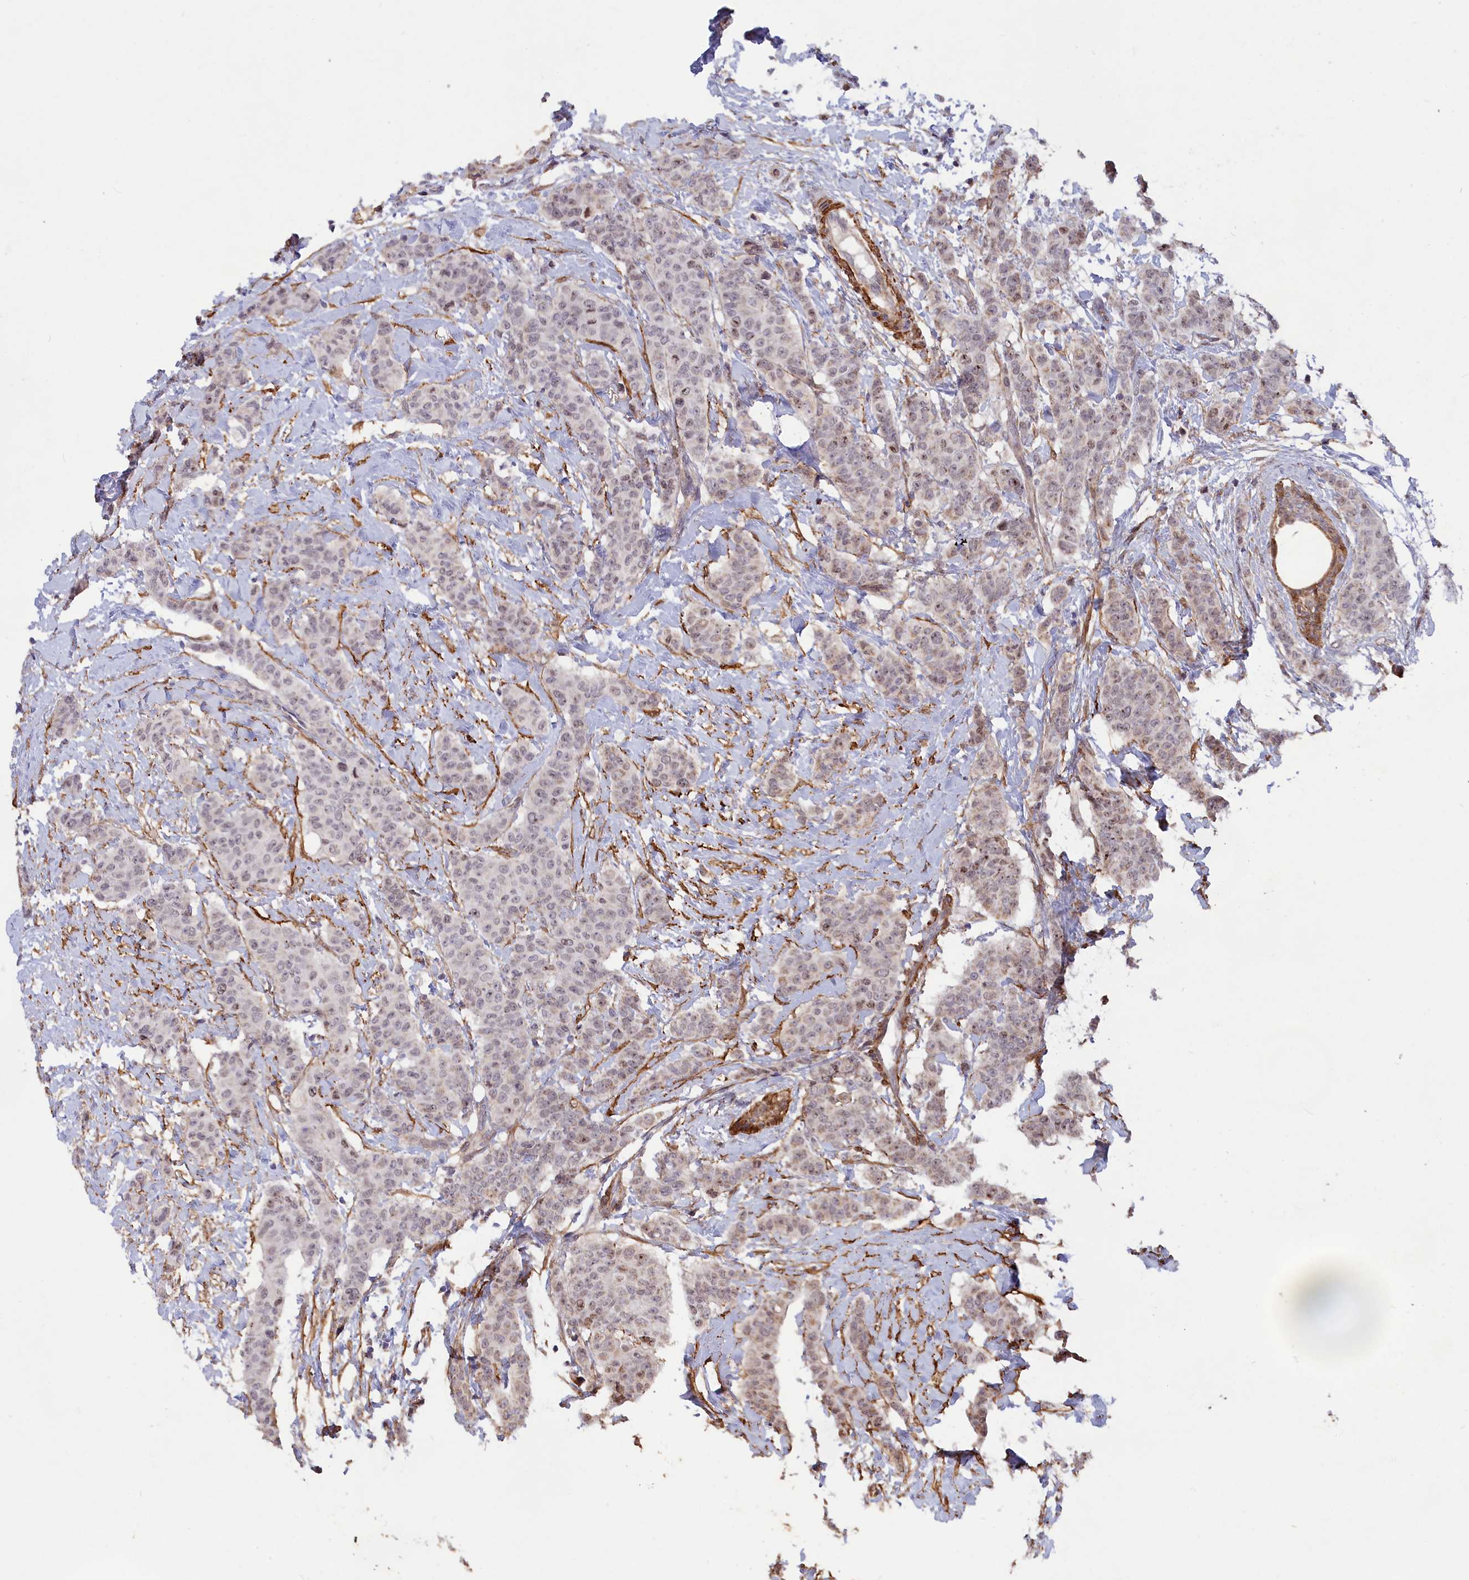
{"staining": {"intensity": "weak", "quantity": "25%-75%", "location": "nuclear"}, "tissue": "breast cancer", "cell_type": "Tumor cells", "image_type": "cancer", "snomed": [{"axis": "morphology", "description": "Duct carcinoma"}, {"axis": "topography", "description": "Breast"}], "caption": "IHC of breast intraductal carcinoma displays low levels of weak nuclear staining in approximately 25%-75% of tumor cells.", "gene": "CCDC154", "patient": {"sex": "female", "age": 40}}